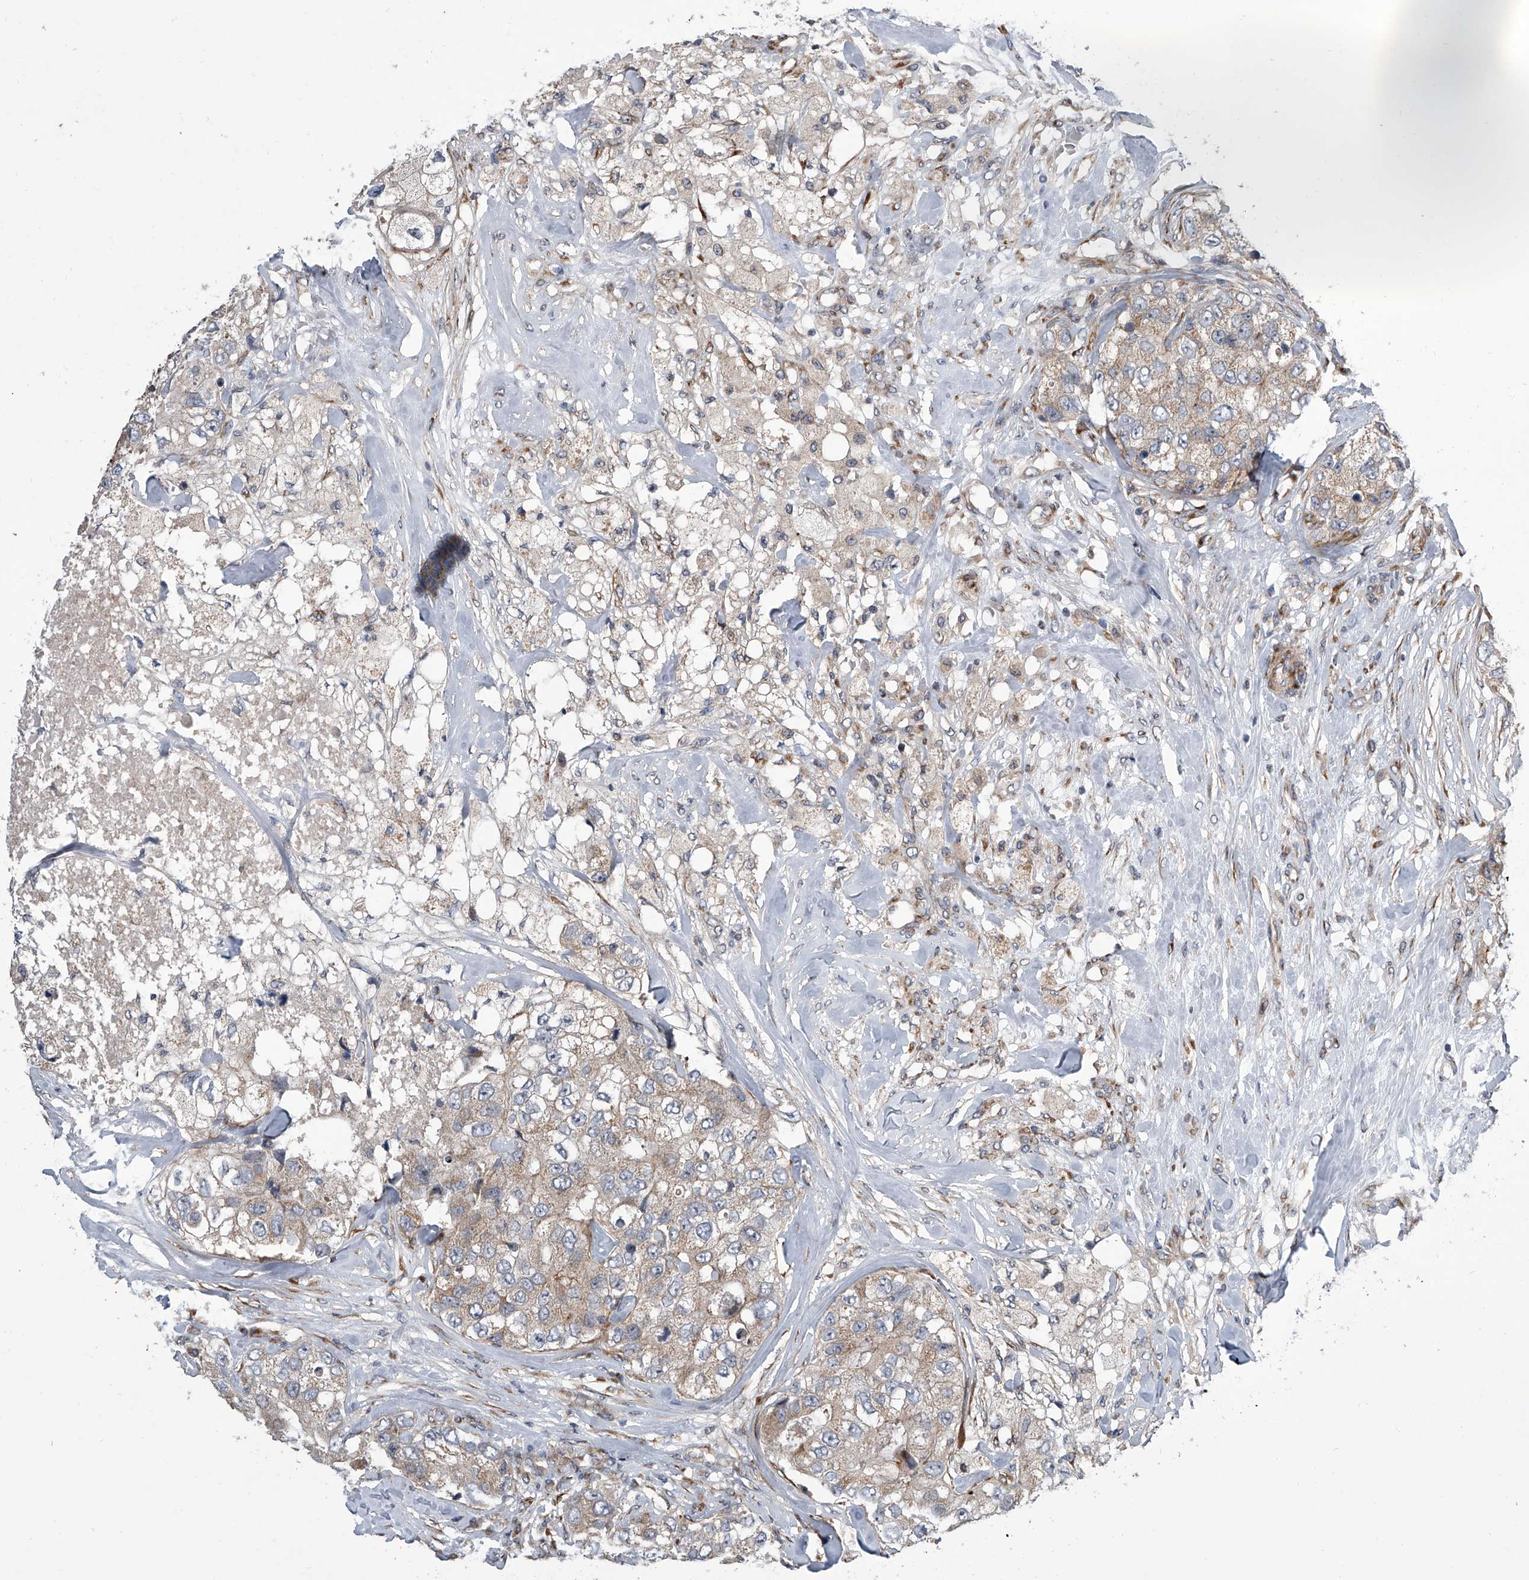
{"staining": {"intensity": "negative", "quantity": "none", "location": "none"}, "tissue": "breast cancer", "cell_type": "Tumor cells", "image_type": "cancer", "snomed": [{"axis": "morphology", "description": "Duct carcinoma"}, {"axis": "topography", "description": "Breast"}], "caption": "Immunohistochemistry (IHC) micrograph of neoplastic tissue: human breast intraductal carcinoma stained with DAB (3,3'-diaminobenzidine) shows no significant protein positivity in tumor cells.", "gene": "DLGAP2", "patient": {"sex": "female", "age": 62}}